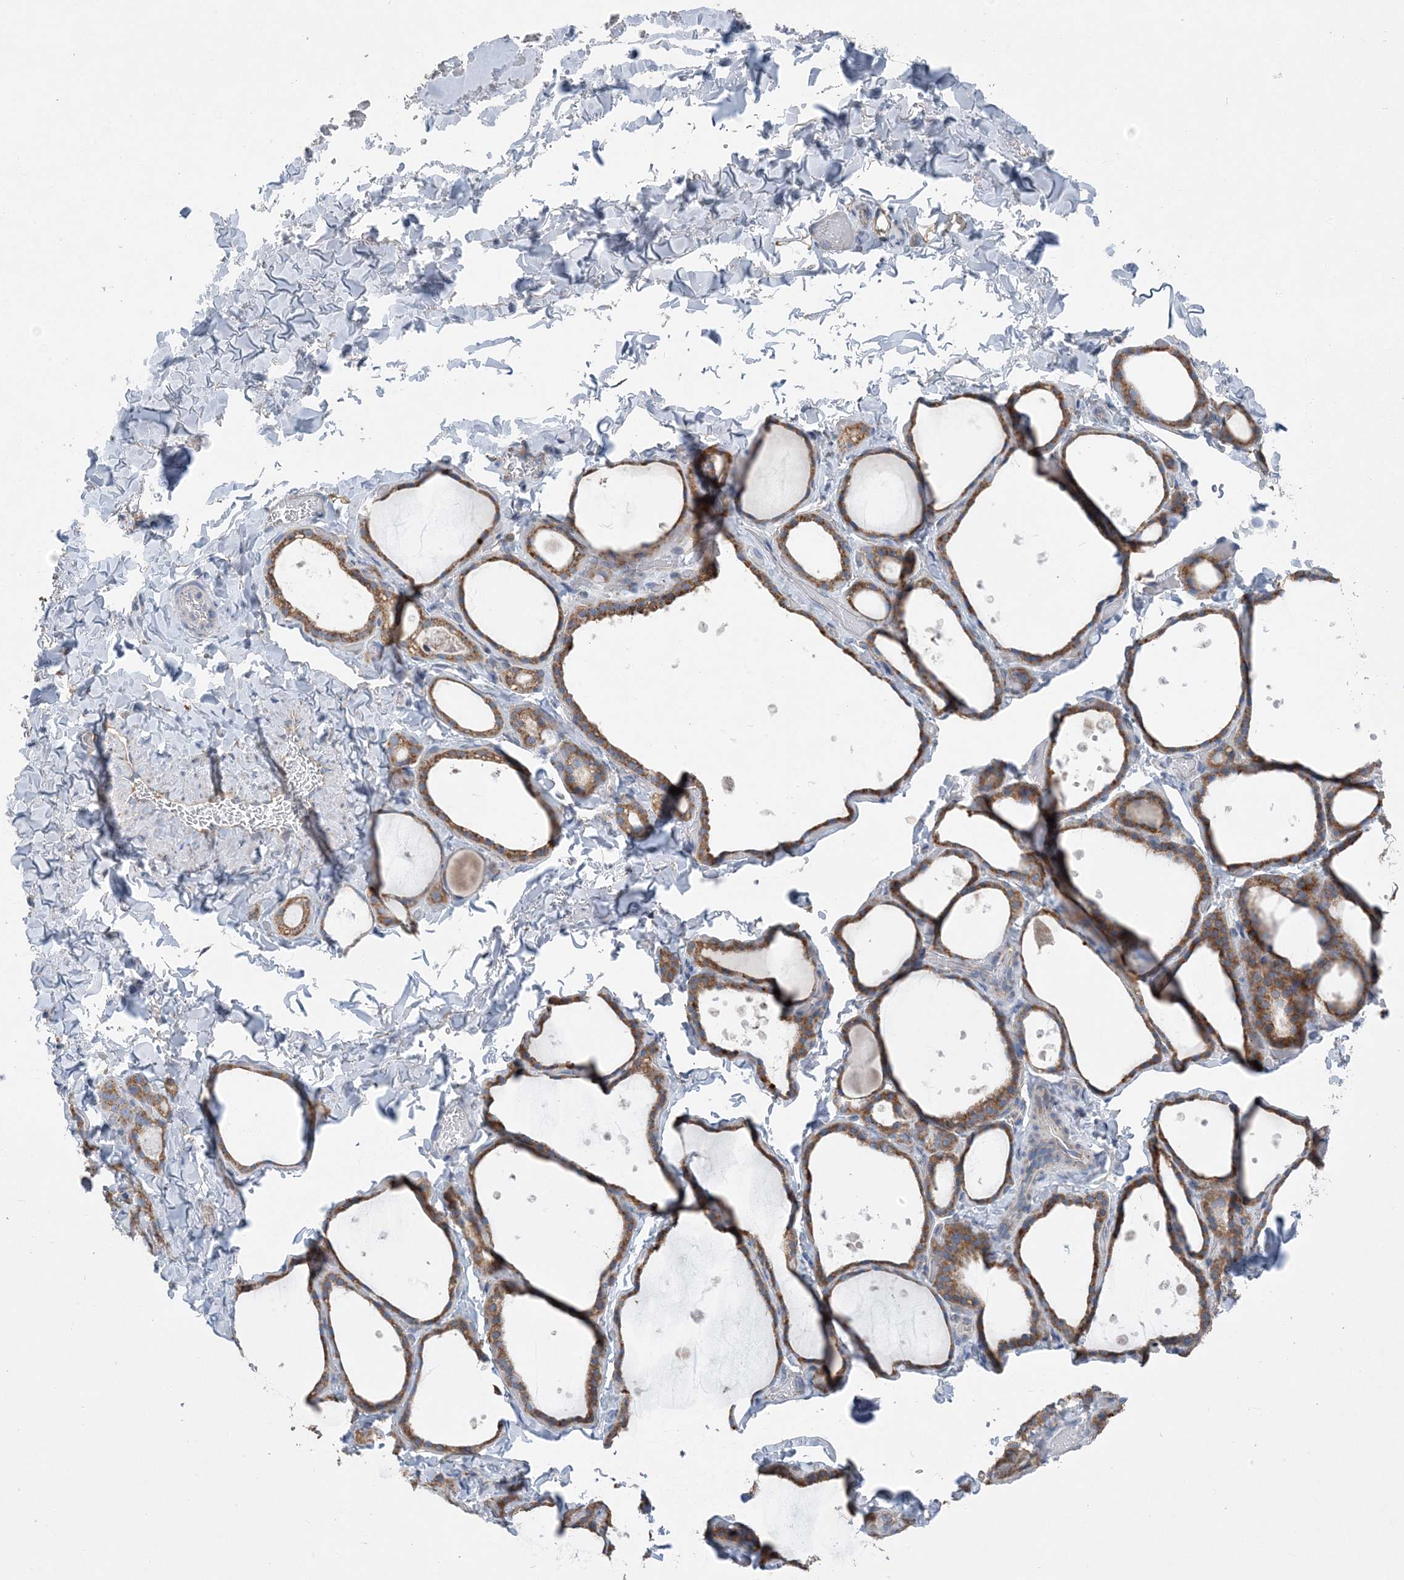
{"staining": {"intensity": "moderate", "quantity": ">75%", "location": "cytoplasmic/membranous"}, "tissue": "thyroid gland", "cell_type": "Glandular cells", "image_type": "normal", "snomed": [{"axis": "morphology", "description": "Normal tissue, NOS"}, {"axis": "topography", "description": "Thyroid gland"}], "caption": "A brown stain highlights moderate cytoplasmic/membranous staining of a protein in glandular cells of unremarkable thyroid gland.", "gene": "DHX30", "patient": {"sex": "female", "age": 44}}